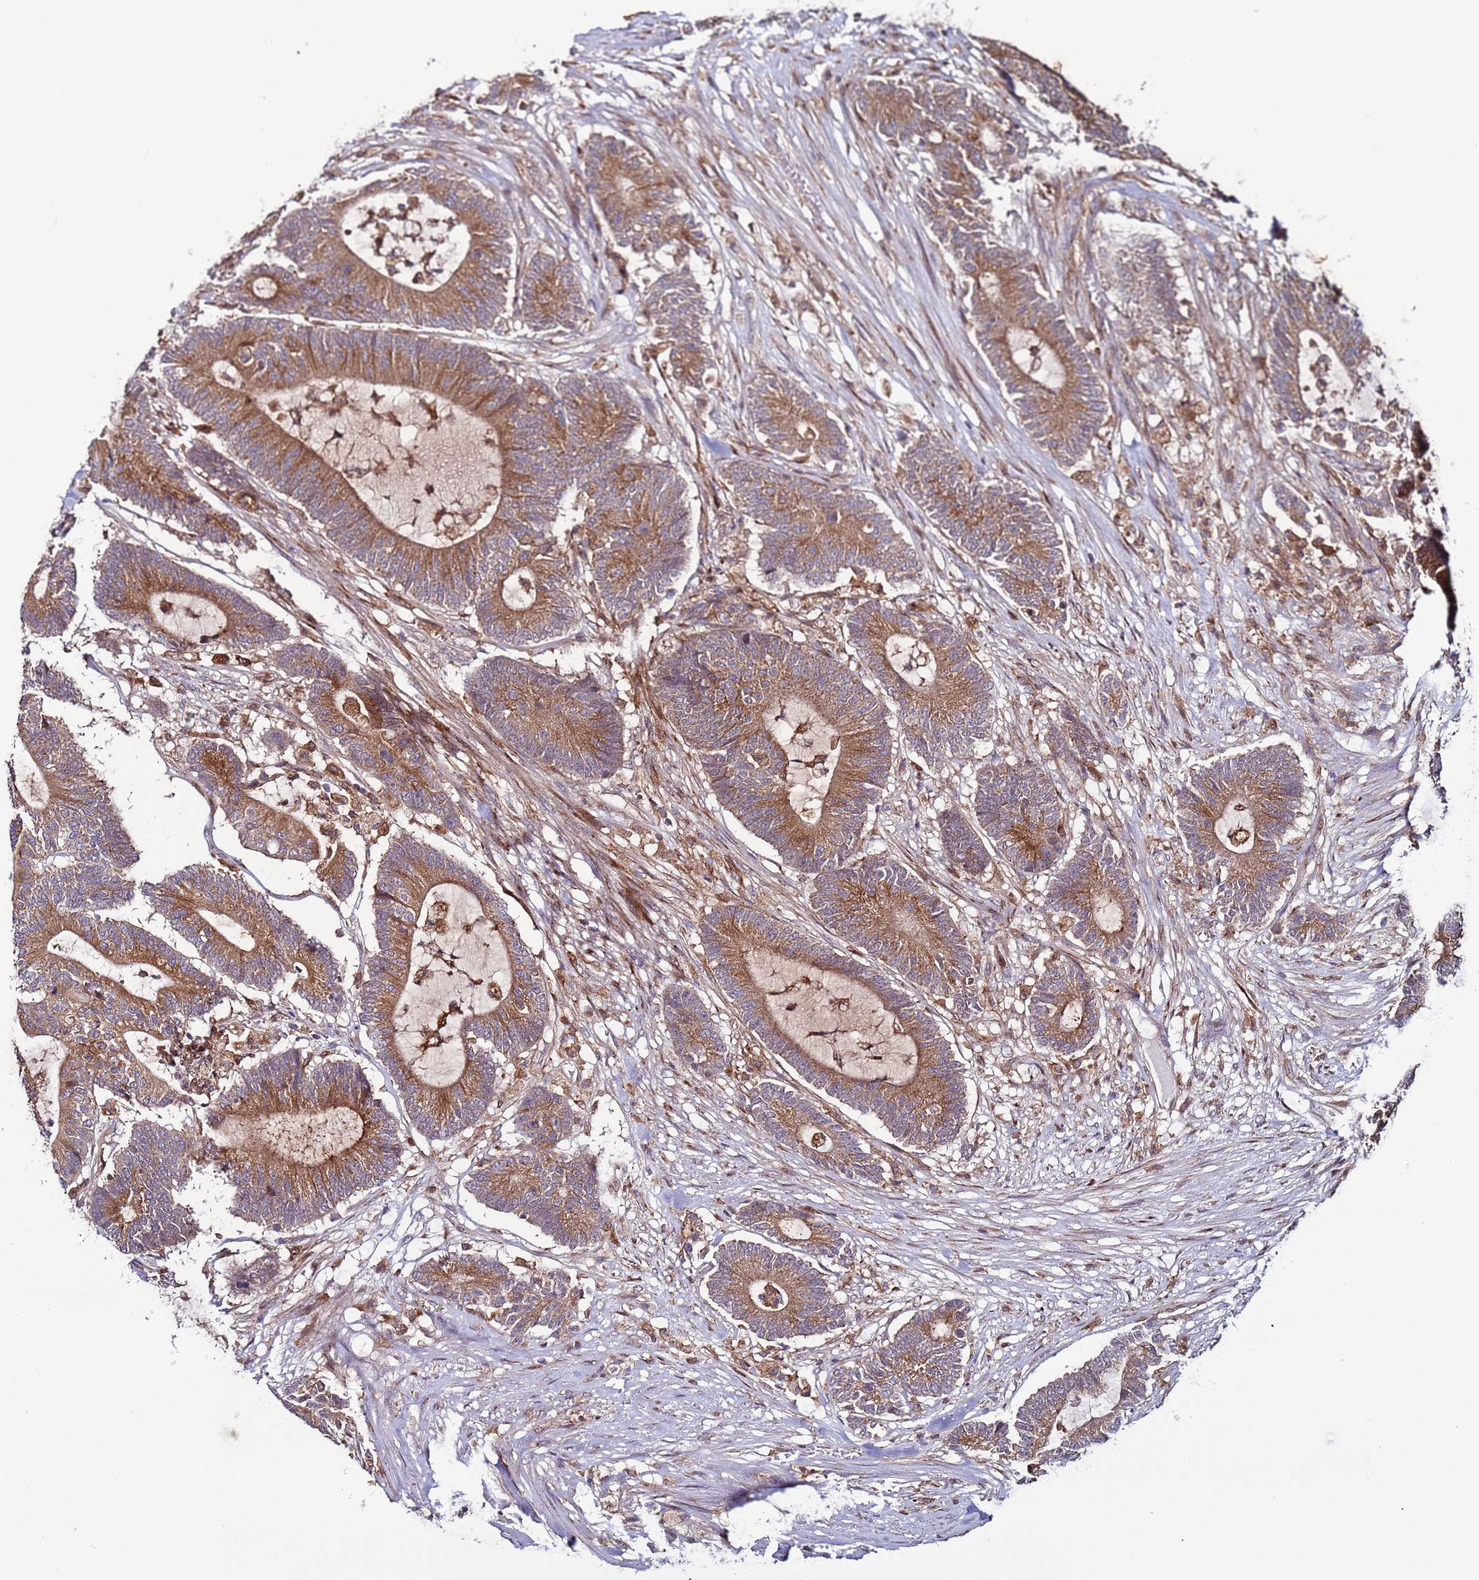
{"staining": {"intensity": "moderate", "quantity": ">75%", "location": "cytoplasmic/membranous"}, "tissue": "colorectal cancer", "cell_type": "Tumor cells", "image_type": "cancer", "snomed": [{"axis": "morphology", "description": "Adenocarcinoma, NOS"}, {"axis": "topography", "description": "Colon"}], "caption": "Immunohistochemical staining of human adenocarcinoma (colorectal) demonstrates medium levels of moderate cytoplasmic/membranous protein expression in about >75% of tumor cells.", "gene": "TMEM176B", "patient": {"sex": "female", "age": 84}}